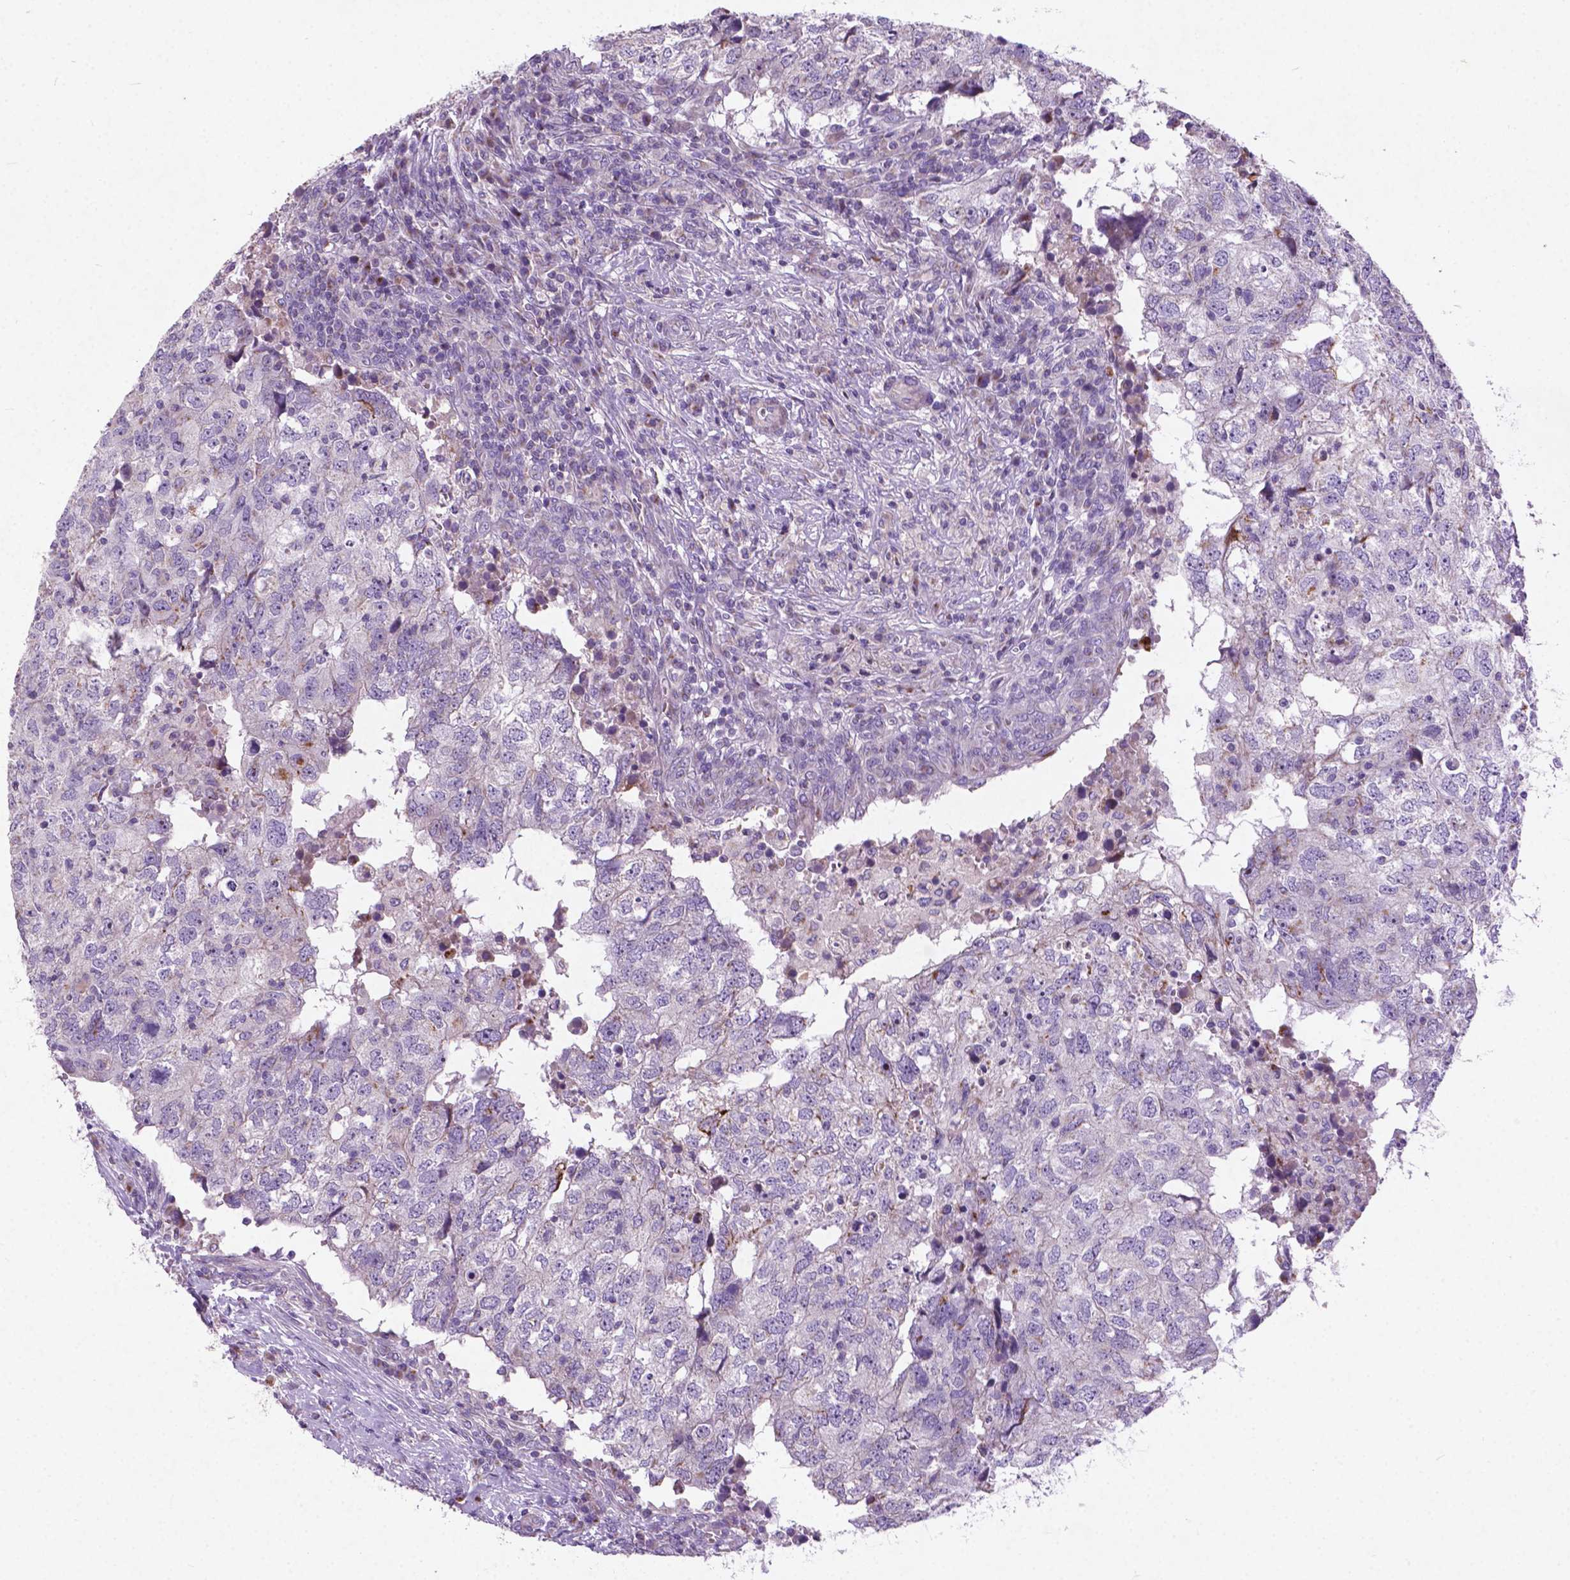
{"staining": {"intensity": "negative", "quantity": "none", "location": "none"}, "tissue": "breast cancer", "cell_type": "Tumor cells", "image_type": "cancer", "snomed": [{"axis": "morphology", "description": "Duct carcinoma"}, {"axis": "topography", "description": "Breast"}], "caption": "DAB (3,3'-diaminobenzidine) immunohistochemical staining of breast cancer (invasive ductal carcinoma) shows no significant expression in tumor cells.", "gene": "ATG4D", "patient": {"sex": "female", "age": 30}}